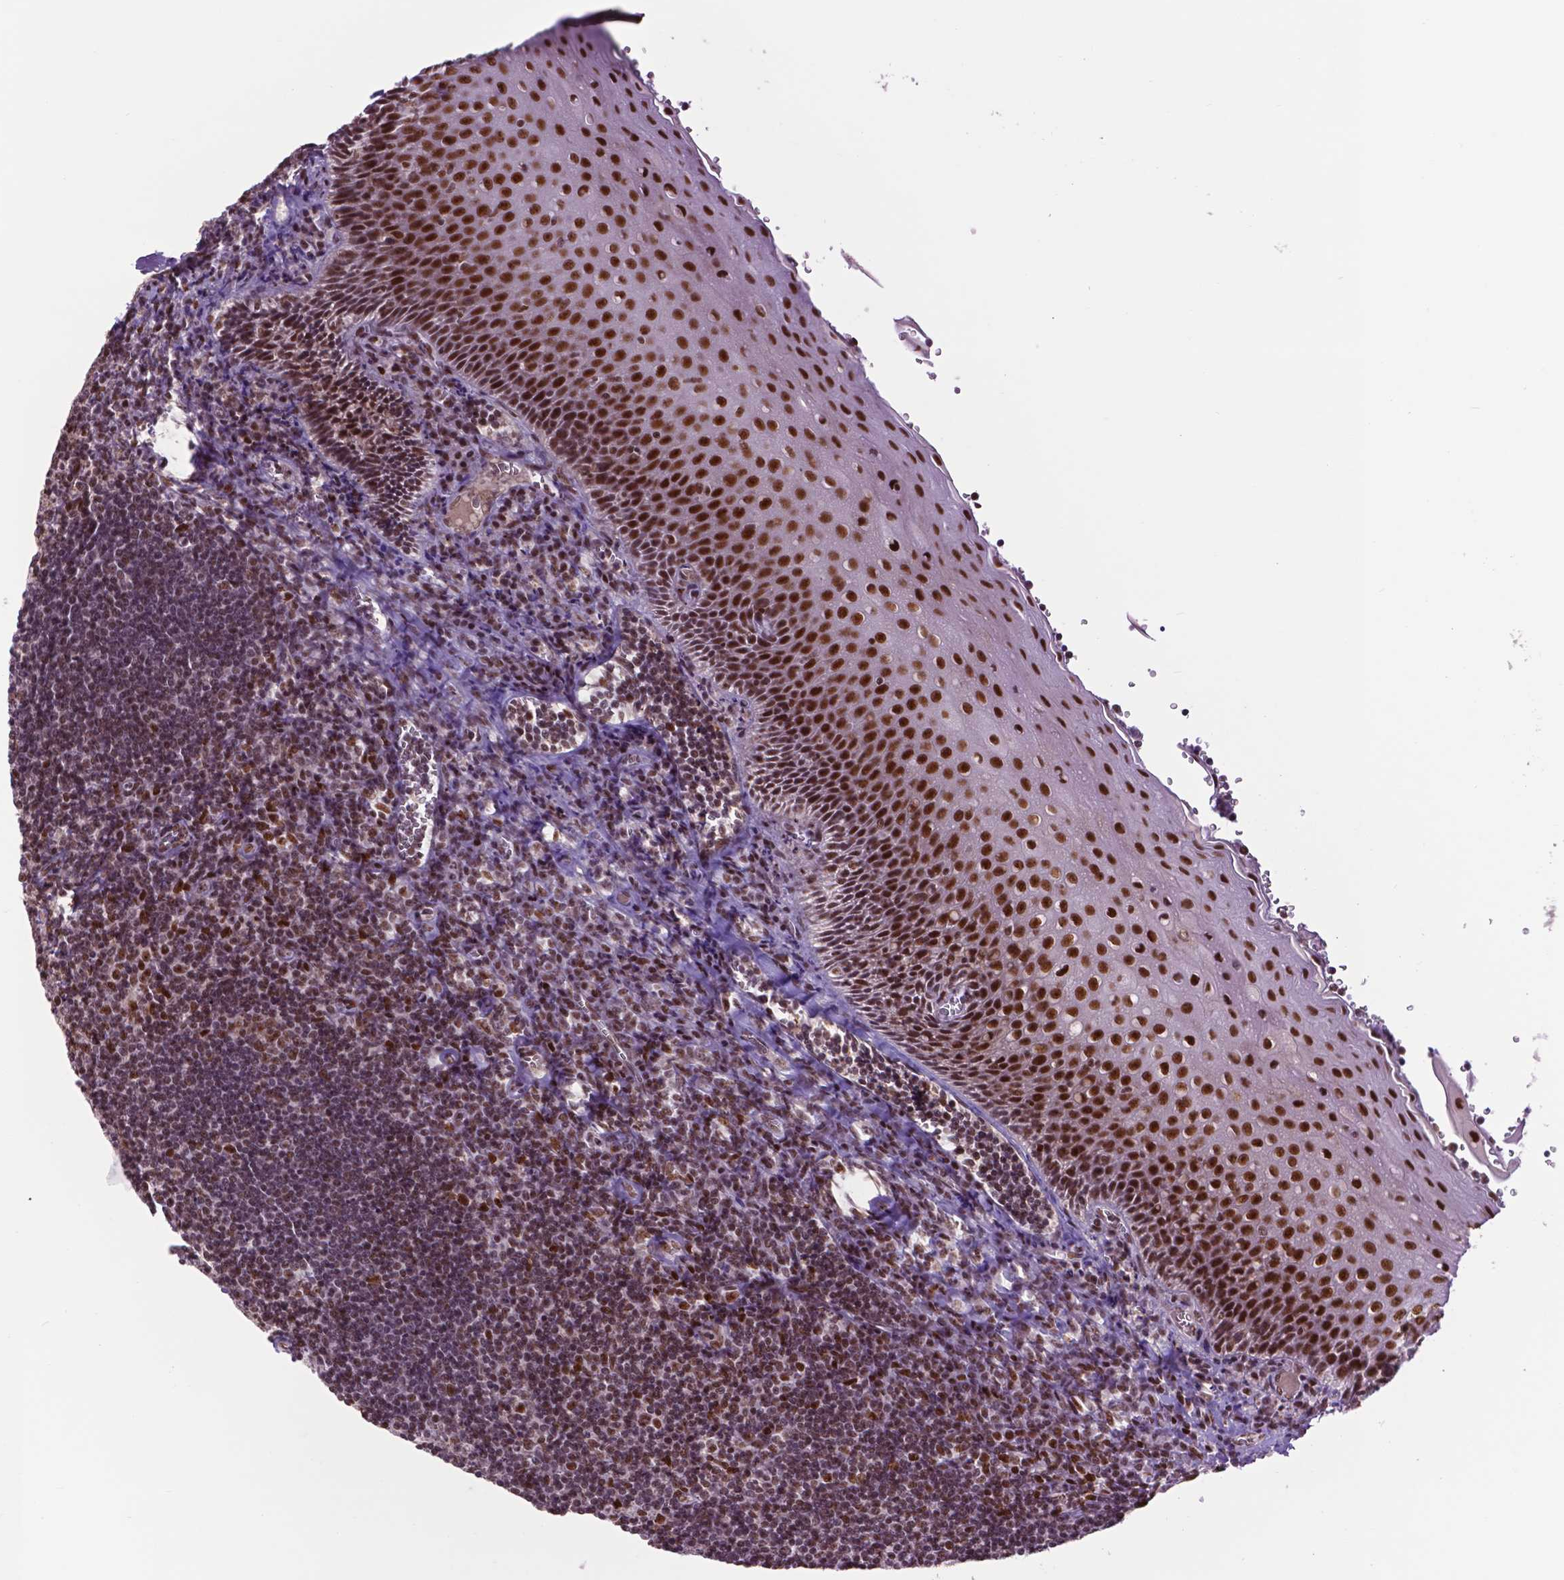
{"staining": {"intensity": "moderate", "quantity": ">75%", "location": "nuclear"}, "tissue": "tonsil", "cell_type": "Germinal center cells", "image_type": "normal", "snomed": [{"axis": "morphology", "description": "Normal tissue, NOS"}, {"axis": "morphology", "description": "Inflammation, NOS"}, {"axis": "topography", "description": "Tonsil"}], "caption": "An IHC photomicrograph of unremarkable tissue is shown. Protein staining in brown highlights moderate nuclear positivity in tonsil within germinal center cells.", "gene": "EAF1", "patient": {"sex": "female", "age": 31}}